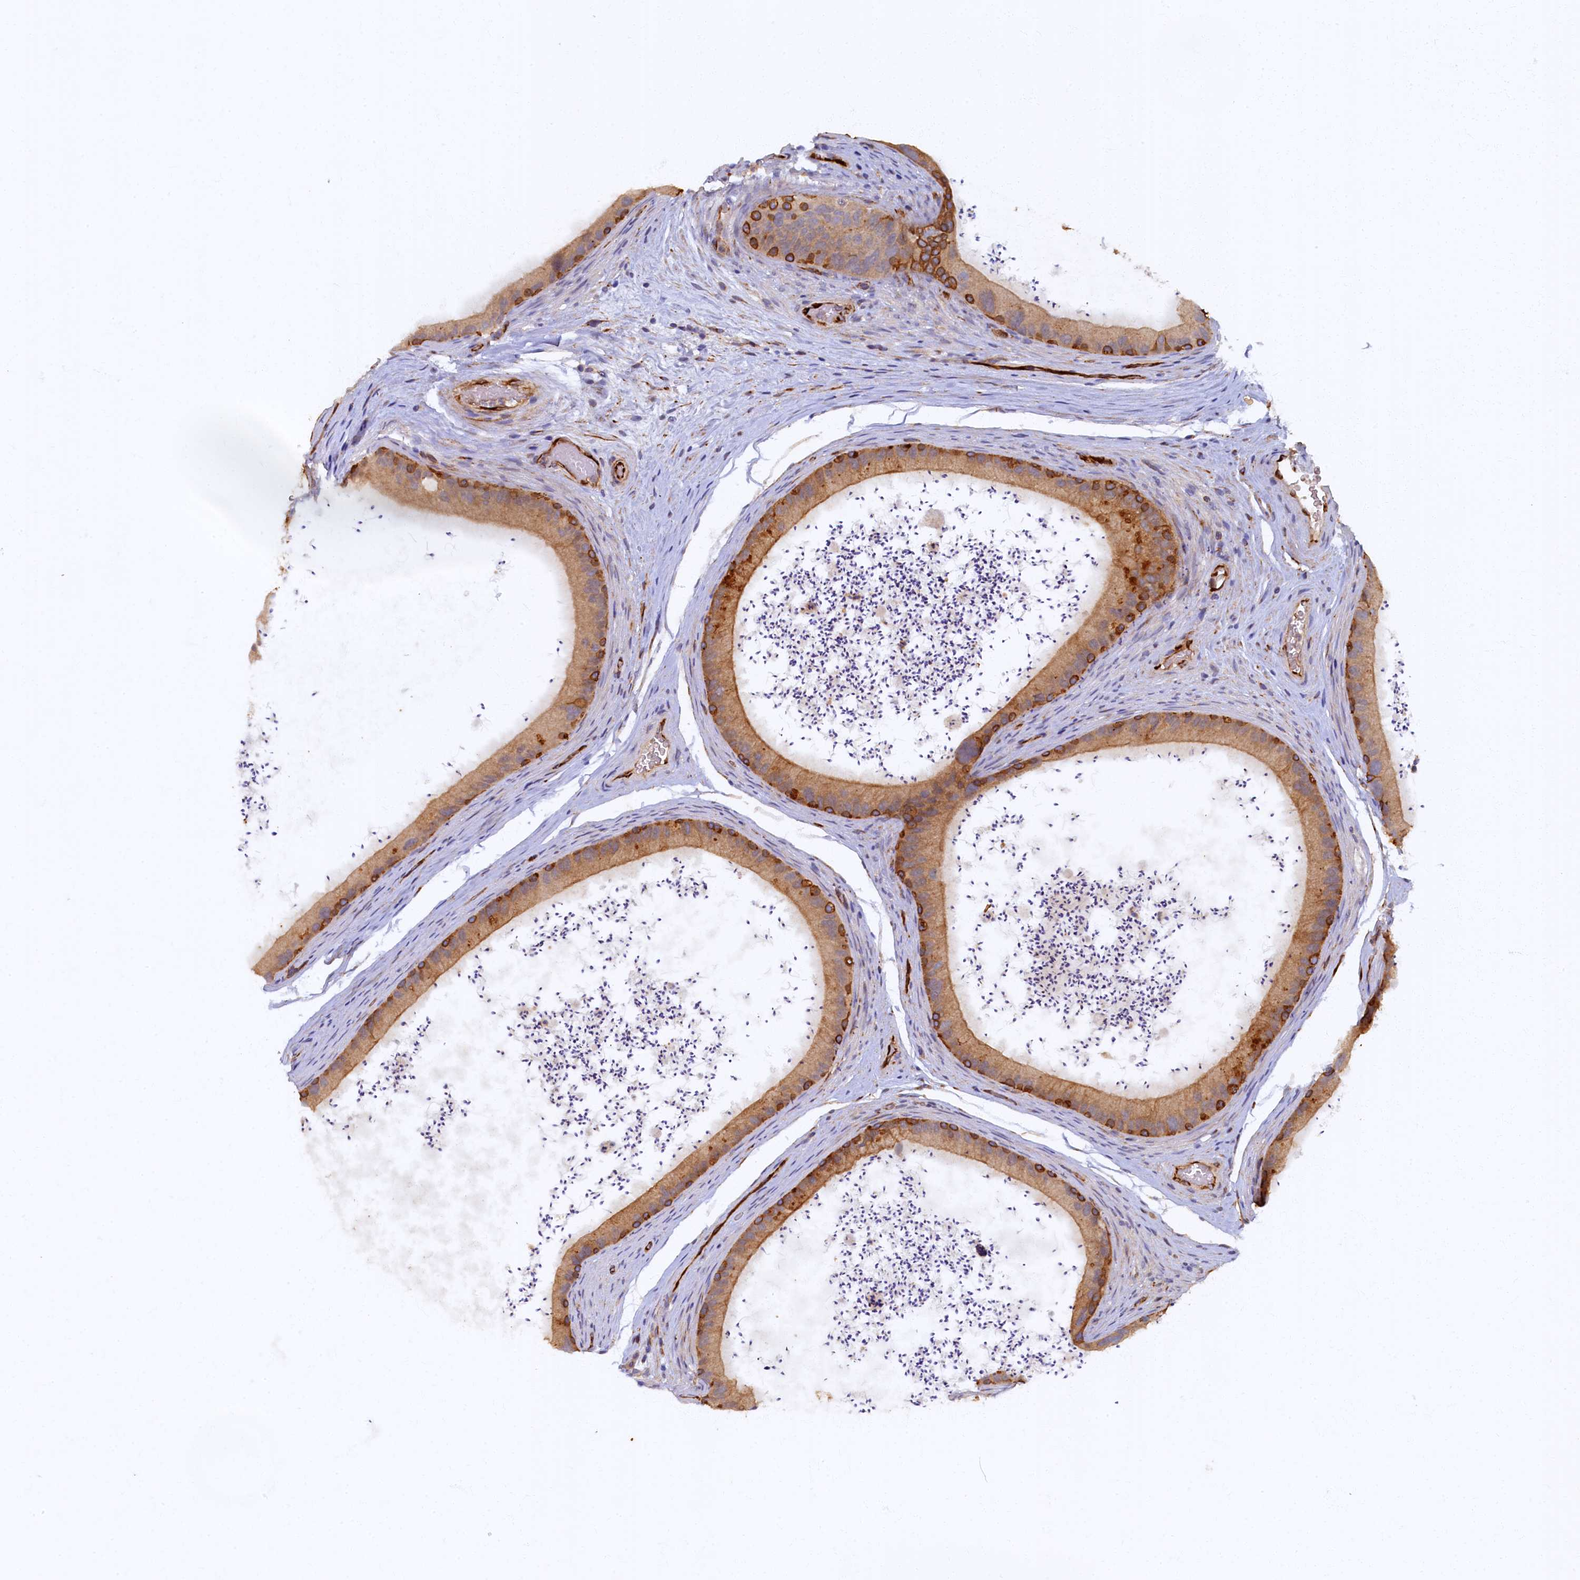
{"staining": {"intensity": "strong", "quantity": "25%-75%", "location": "cytoplasmic/membranous"}, "tissue": "epididymis", "cell_type": "Glandular cells", "image_type": "normal", "snomed": [{"axis": "morphology", "description": "Normal tissue, NOS"}, {"axis": "topography", "description": "Epididymis, spermatic cord, NOS"}], "caption": "Immunohistochemical staining of benign epididymis exhibits strong cytoplasmic/membranous protein staining in approximately 25%-75% of glandular cells.", "gene": "ARL11", "patient": {"sex": "male", "age": 50}}